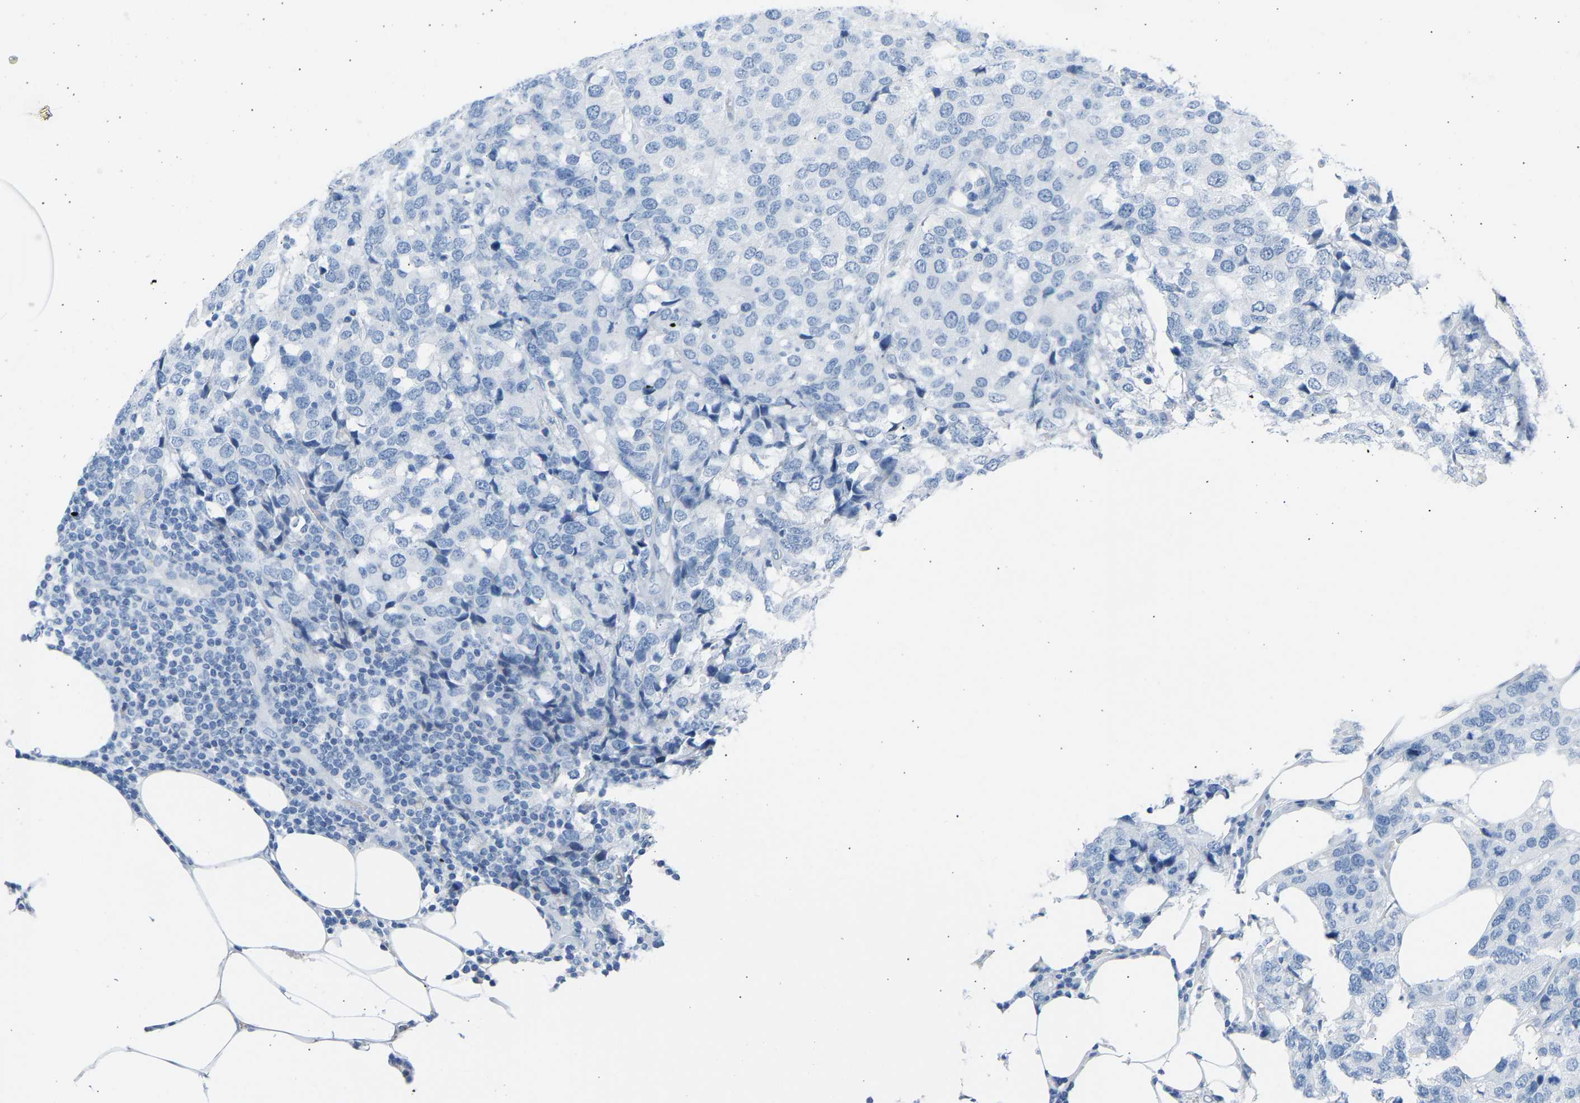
{"staining": {"intensity": "negative", "quantity": "none", "location": "none"}, "tissue": "breast cancer", "cell_type": "Tumor cells", "image_type": "cancer", "snomed": [{"axis": "morphology", "description": "Lobular carcinoma"}, {"axis": "topography", "description": "Breast"}], "caption": "Micrograph shows no significant protein positivity in tumor cells of lobular carcinoma (breast).", "gene": "GNAS", "patient": {"sex": "female", "age": 59}}